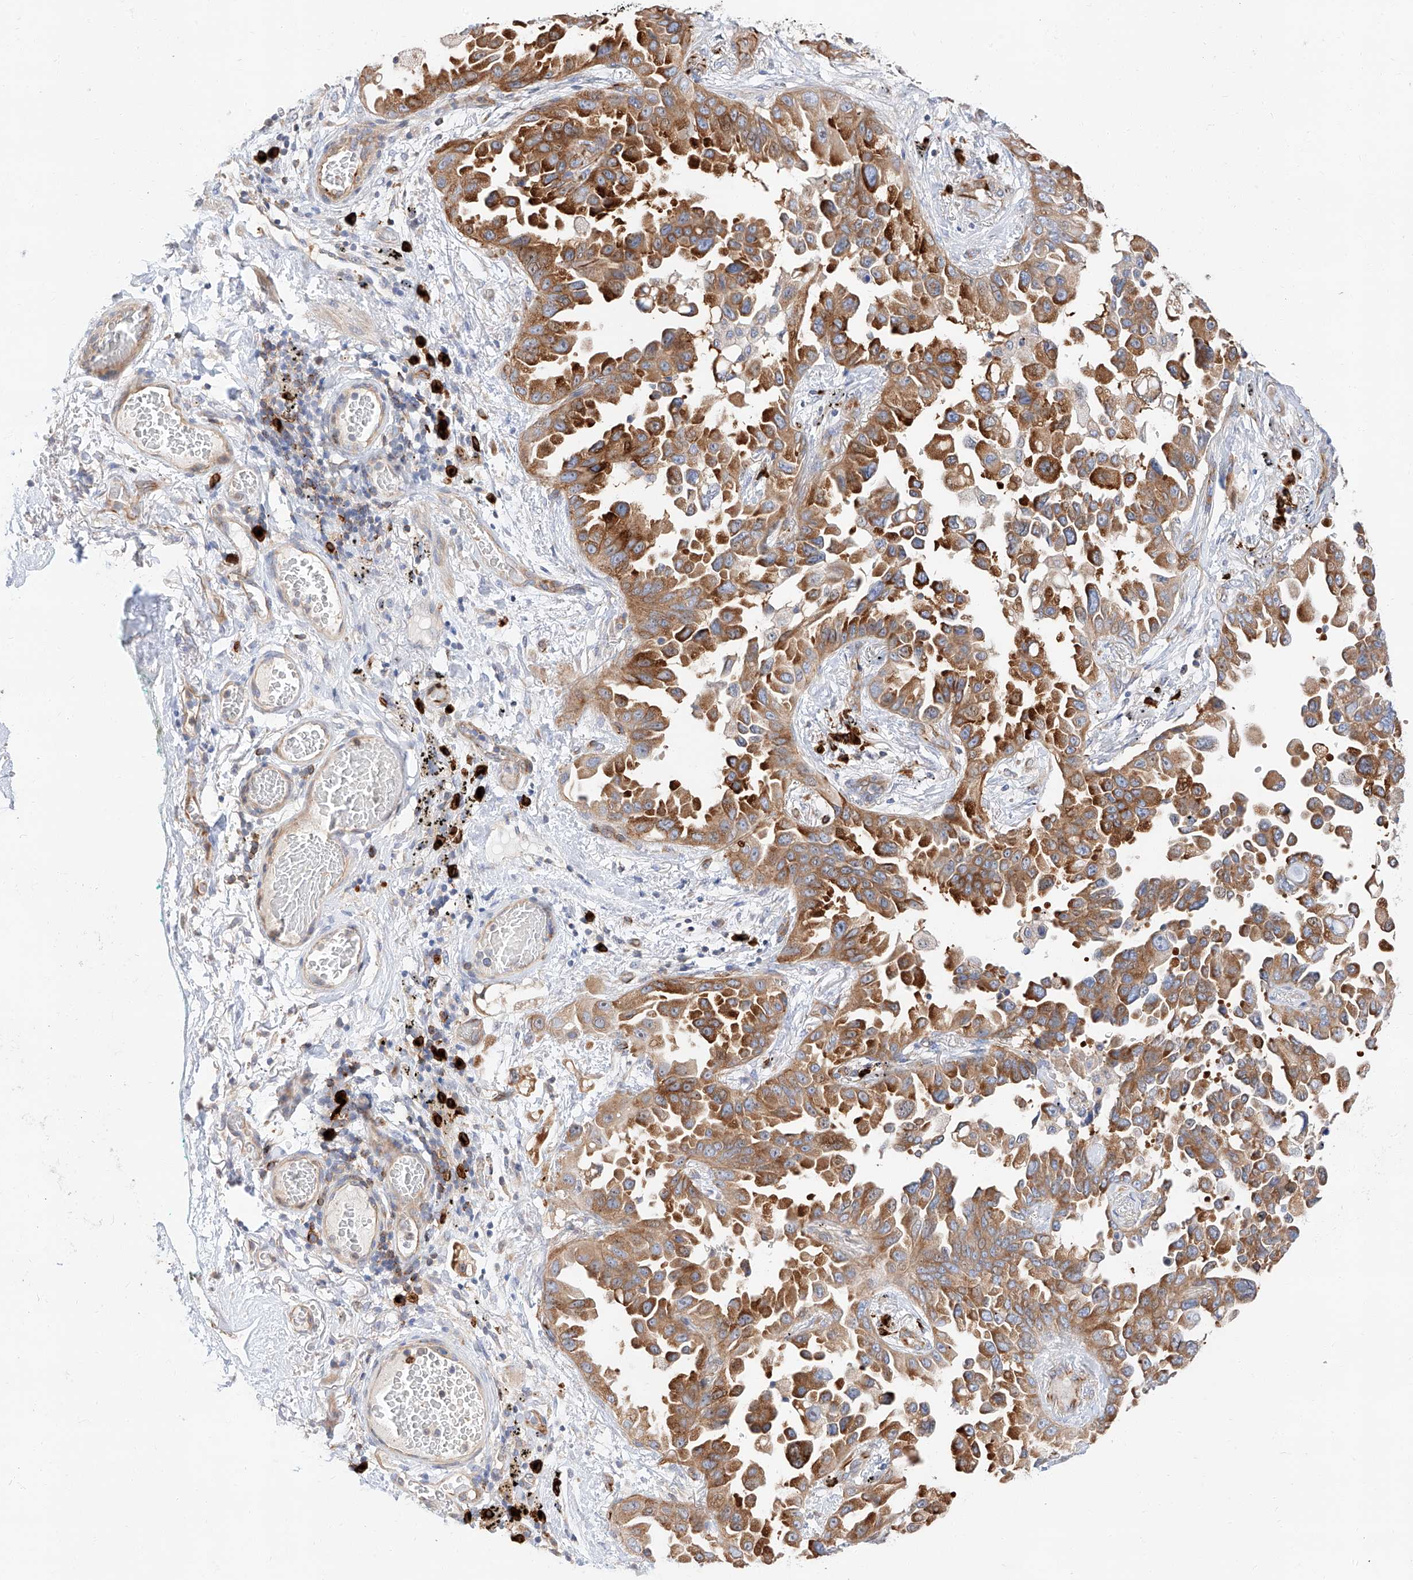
{"staining": {"intensity": "moderate", "quantity": "25%-75%", "location": "cytoplasmic/membranous"}, "tissue": "lung cancer", "cell_type": "Tumor cells", "image_type": "cancer", "snomed": [{"axis": "morphology", "description": "Adenocarcinoma, NOS"}, {"axis": "topography", "description": "Lung"}], "caption": "Human lung adenocarcinoma stained for a protein (brown) exhibits moderate cytoplasmic/membranous positive staining in about 25%-75% of tumor cells.", "gene": "GLMN", "patient": {"sex": "female", "age": 67}}